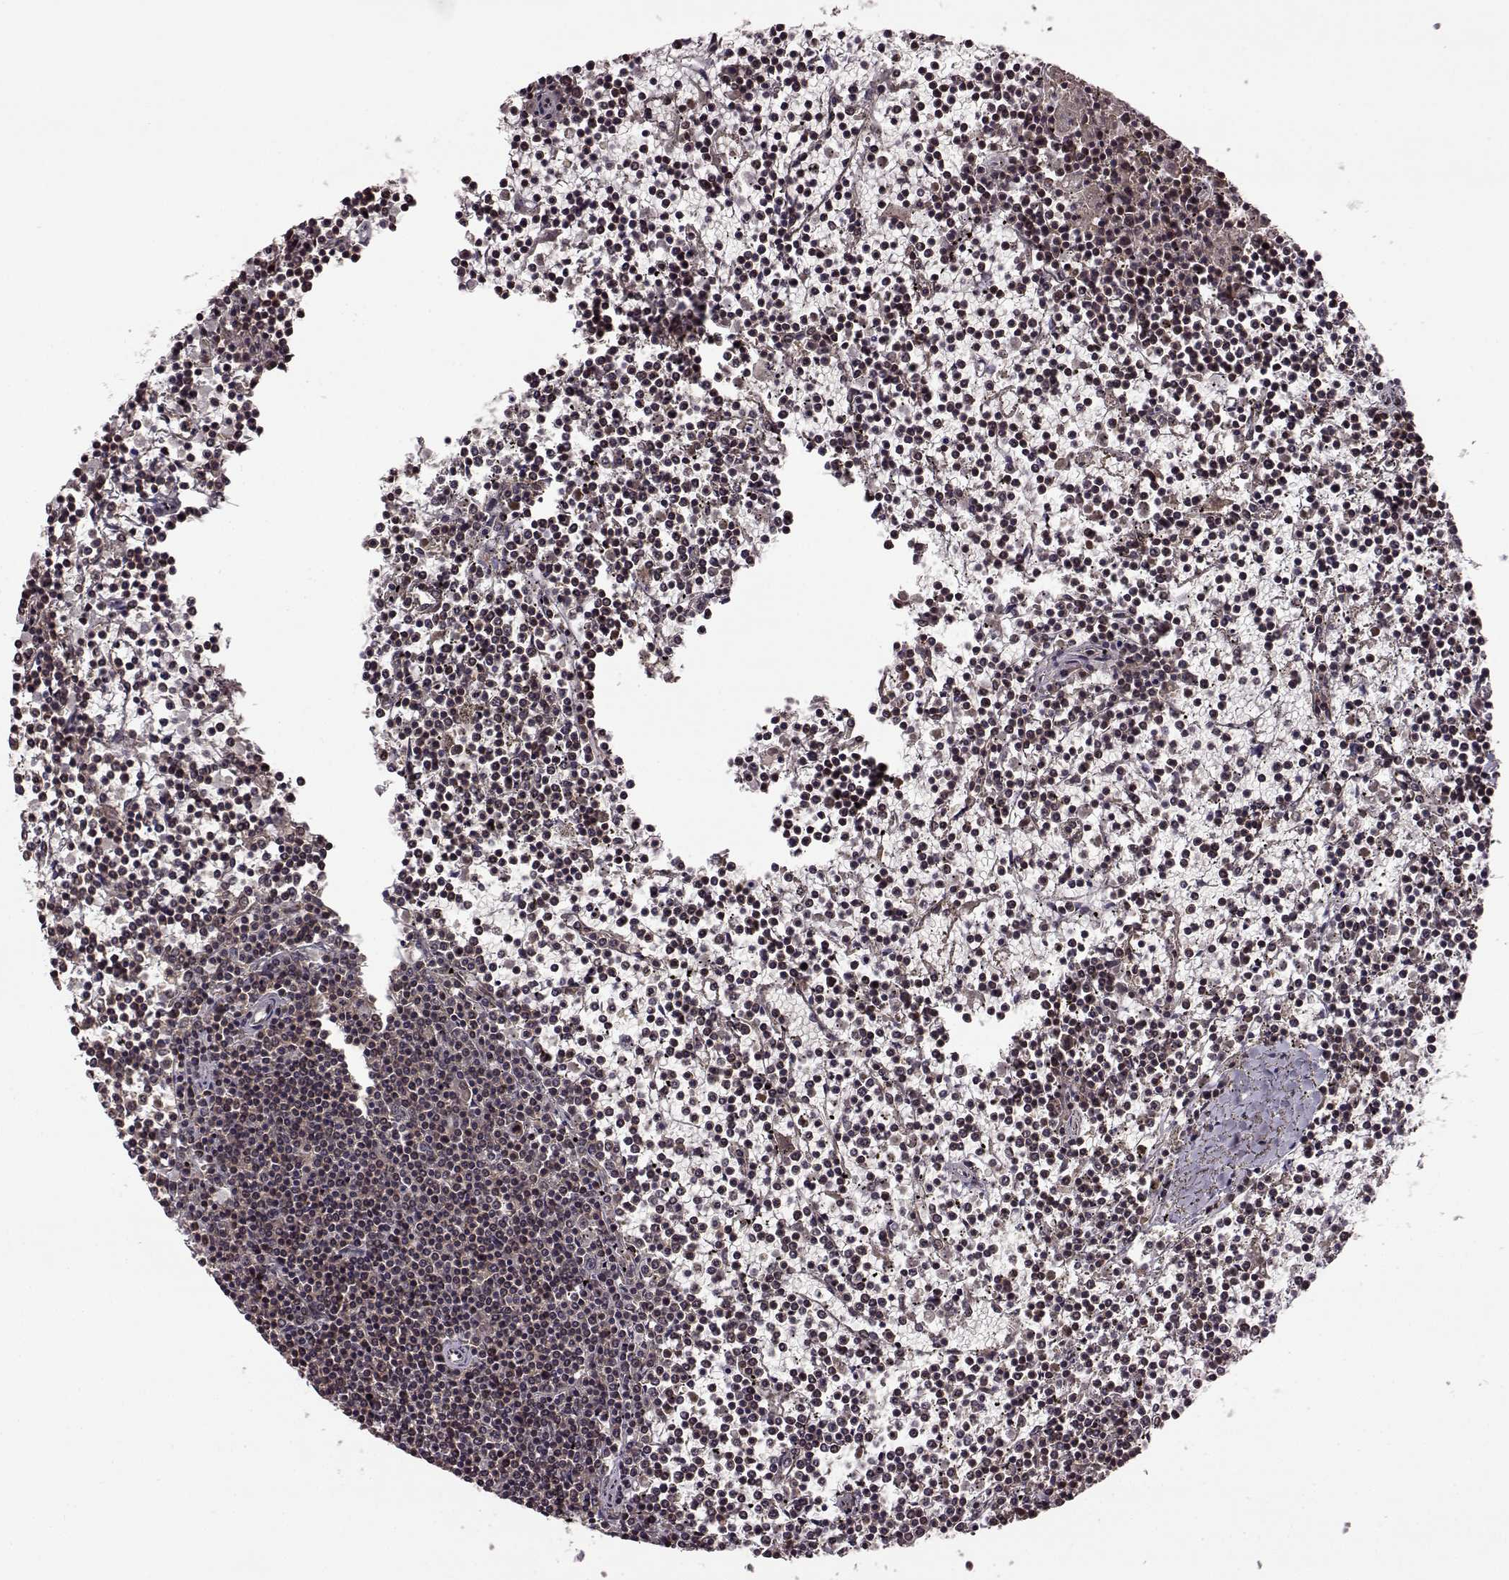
{"staining": {"intensity": "weak", "quantity": "<25%", "location": "cytoplasmic/membranous"}, "tissue": "lymphoma", "cell_type": "Tumor cells", "image_type": "cancer", "snomed": [{"axis": "morphology", "description": "Malignant lymphoma, non-Hodgkin's type, Low grade"}, {"axis": "topography", "description": "Spleen"}], "caption": "Human low-grade malignant lymphoma, non-Hodgkin's type stained for a protein using immunohistochemistry displays no staining in tumor cells.", "gene": "FTO", "patient": {"sex": "female", "age": 19}}